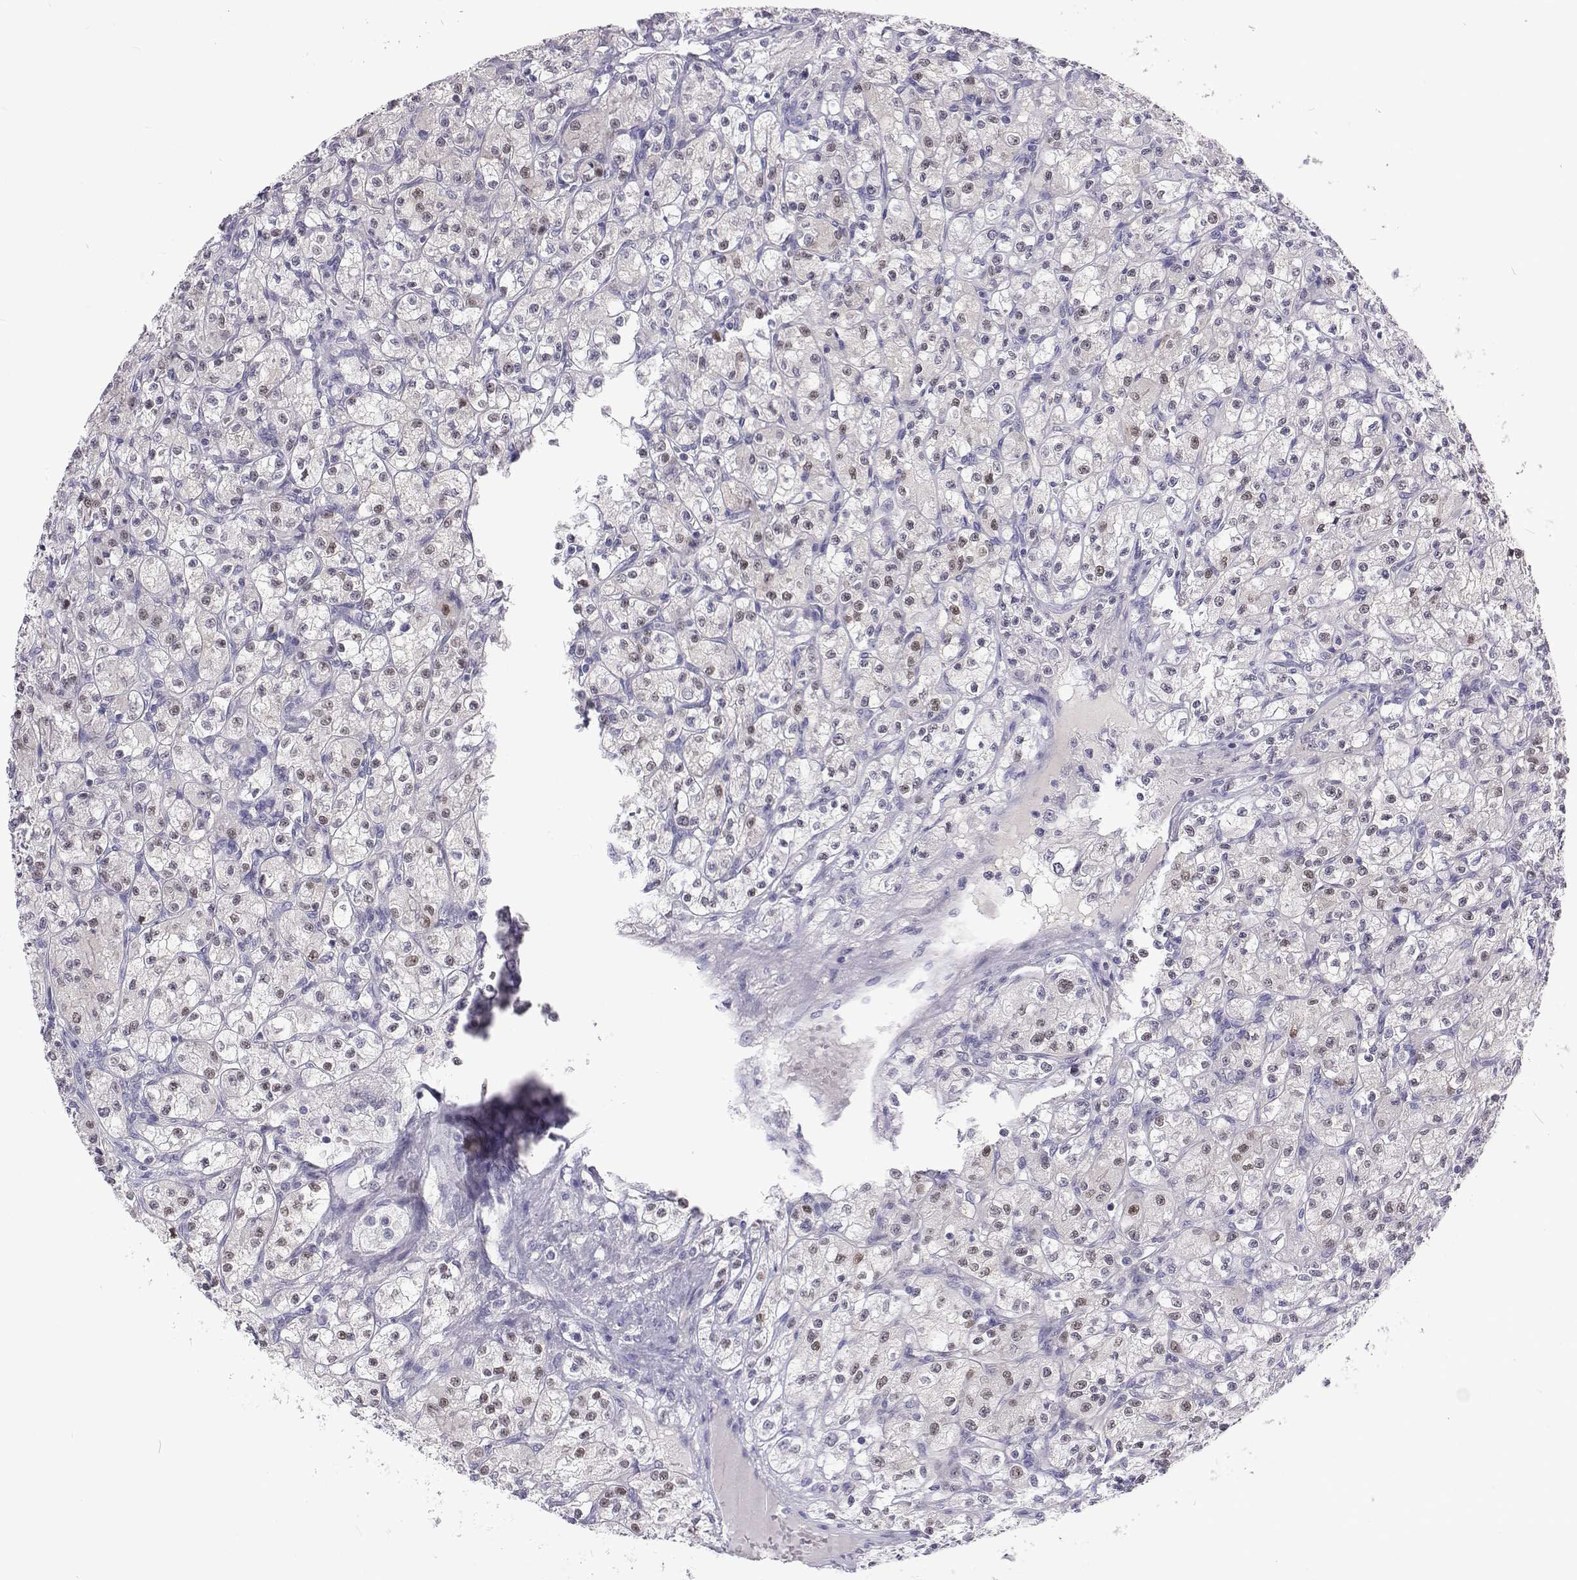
{"staining": {"intensity": "weak", "quantity": "25%-75%", "location": "nuclear"}, "tissue": "renal cancer", "cell_type": "Tumor cells", "image_type": "cancer", "snomed": [{"axis": "morphology", "description": "Adenocarcinoma, NOS"}, {"axis": "topography", "description": "Kidney"}], "caption": "There is low levels of weak nuclear positivity in tumor cells of renal cancer, as demonstrated by immunohistochemical staining (brown color).", "gene": "GALM", "patient": {"sex": "female", "age": 70}}